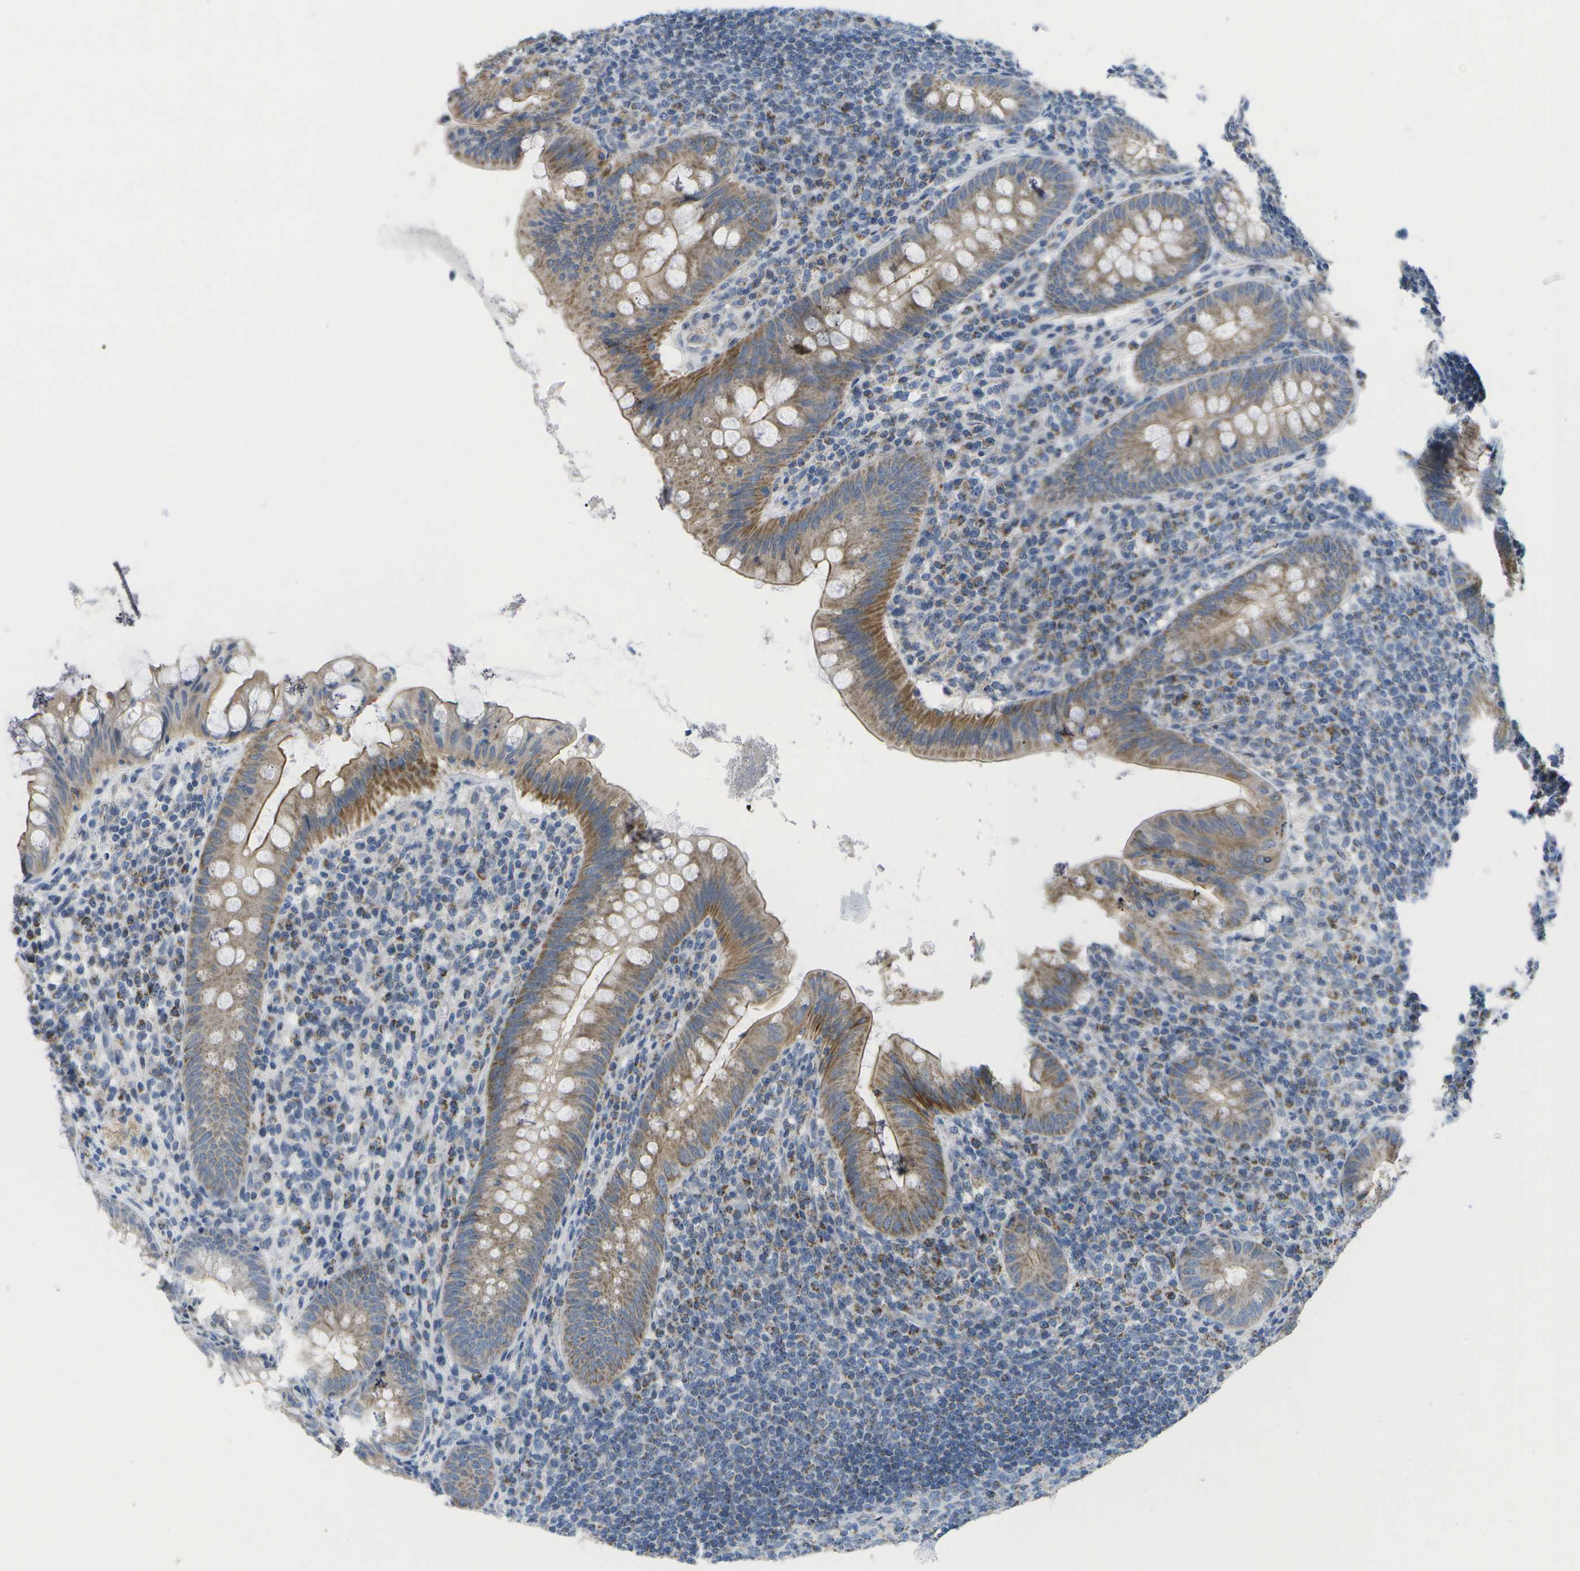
{"staining": {"intensity": "moderate", "quantity": ">75%", "location": "cytoplasmic/membranous"}, "tissue": "appendix", "cell_type": "Glandular cells", "image_type": "normal", "snomed": [{"axis": "morphology", "description": "Normal tissue, NOS"}, {"axis": "topography", "description": "Appendix"}], "caption": "Immunohistochemistry (IHC) micrograph of normal human appendix stained for a protein (brown), which shows medium levels of moderate cytoplasmic/membranous staining in approximately >75% of glandular cells.", "gene": "TMEM223", "patient": {"sex": "male", "age": 56}}